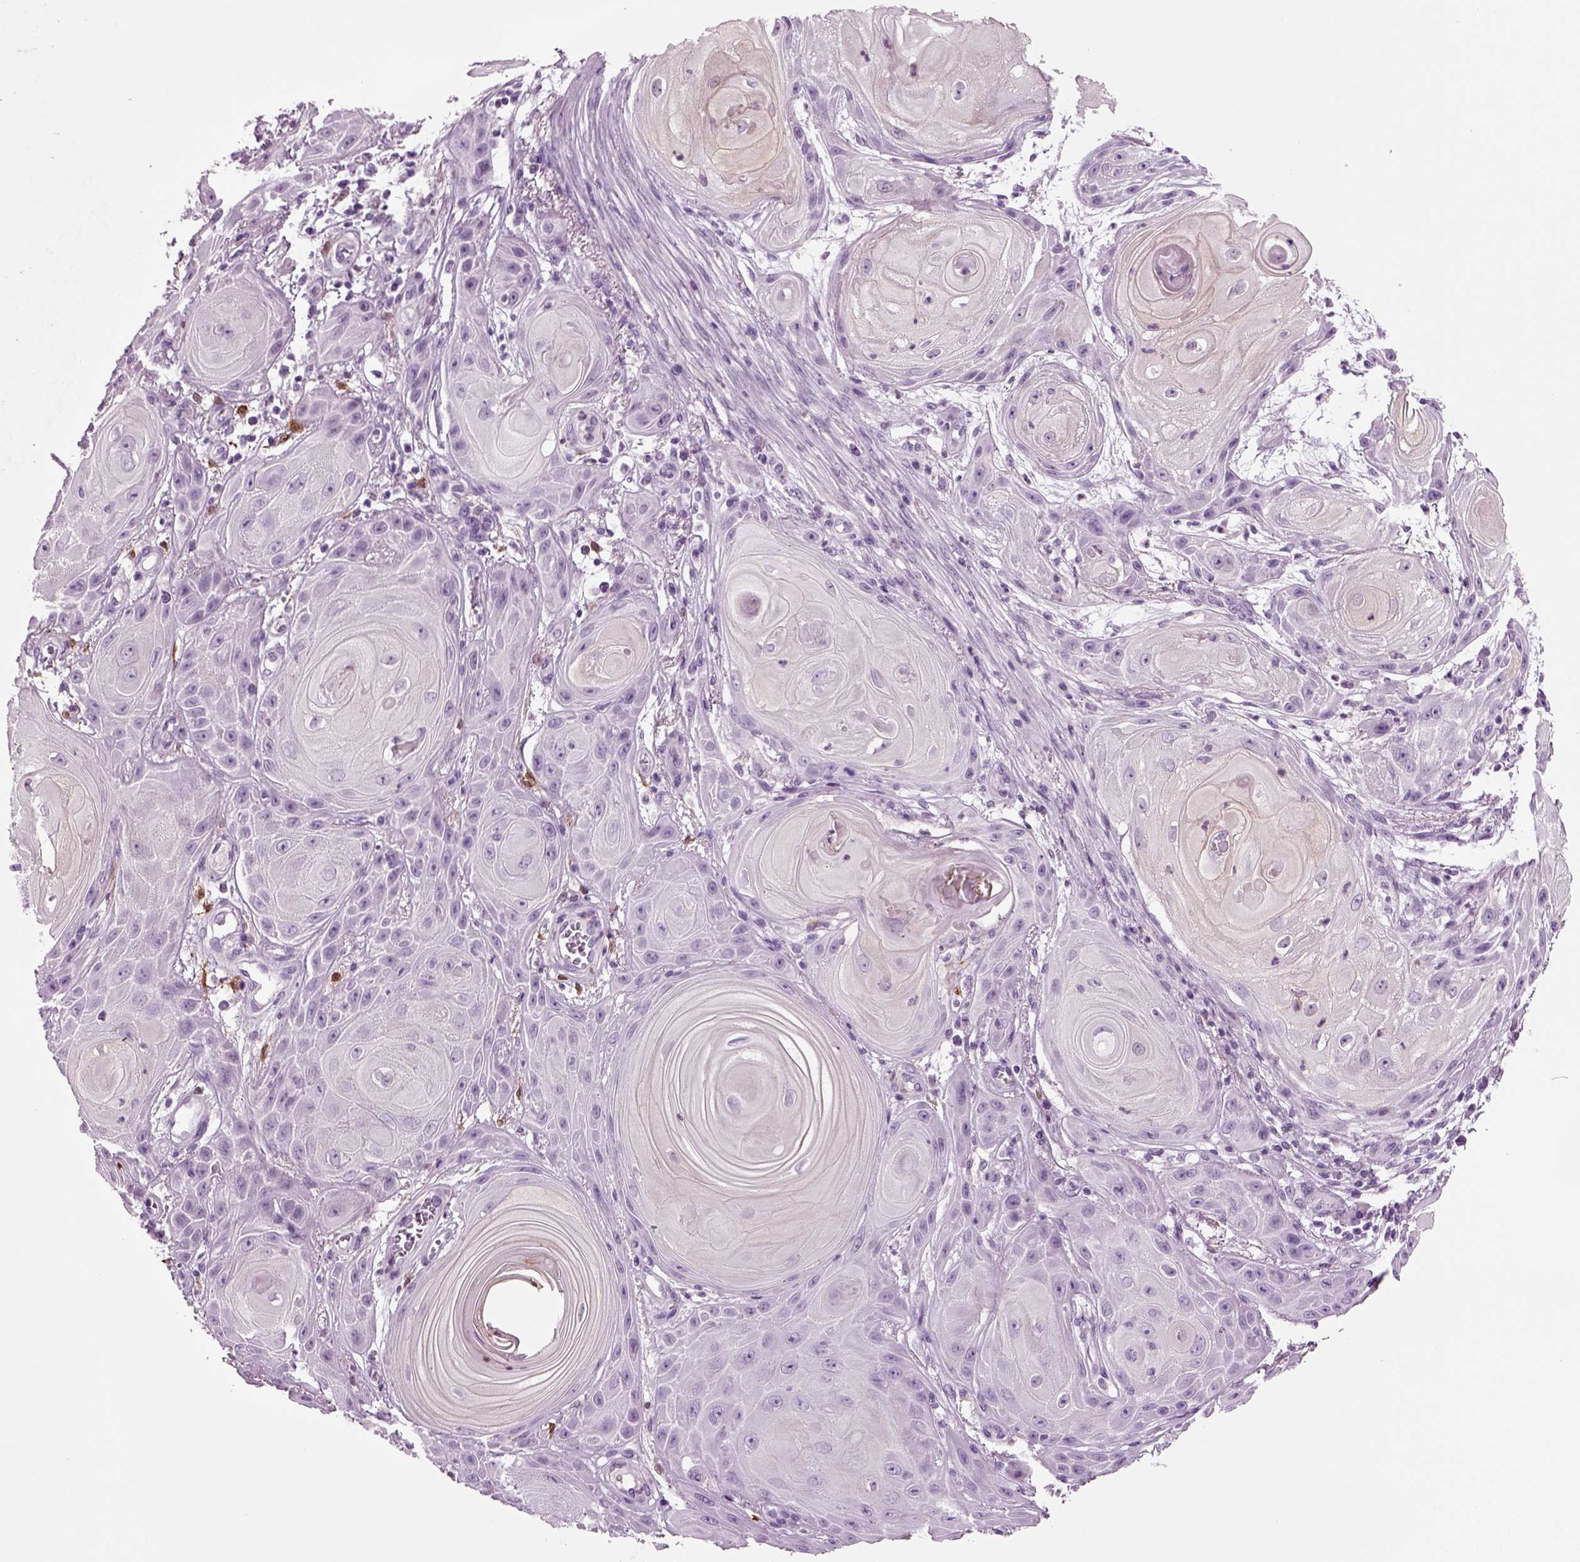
{"staining": {"intensity": "negative", "quantity": "none", "location": "none"}, "tissue": "skin cancer", "cell_type": "Tumor cells", "image_type": "cancer", "snomed": [{"axis": "morphology", "description": "Squamous cell carcinoma, NOS"}, {"axis": "topography", "description": "Skin"}], "caption": "DAB immunohistochemical staining of human skin squamous cell carcinoma displays no significant positivity in tumor cells.", "gene": "CRABP1", "patient": {"sex": "male", "age": 62}}